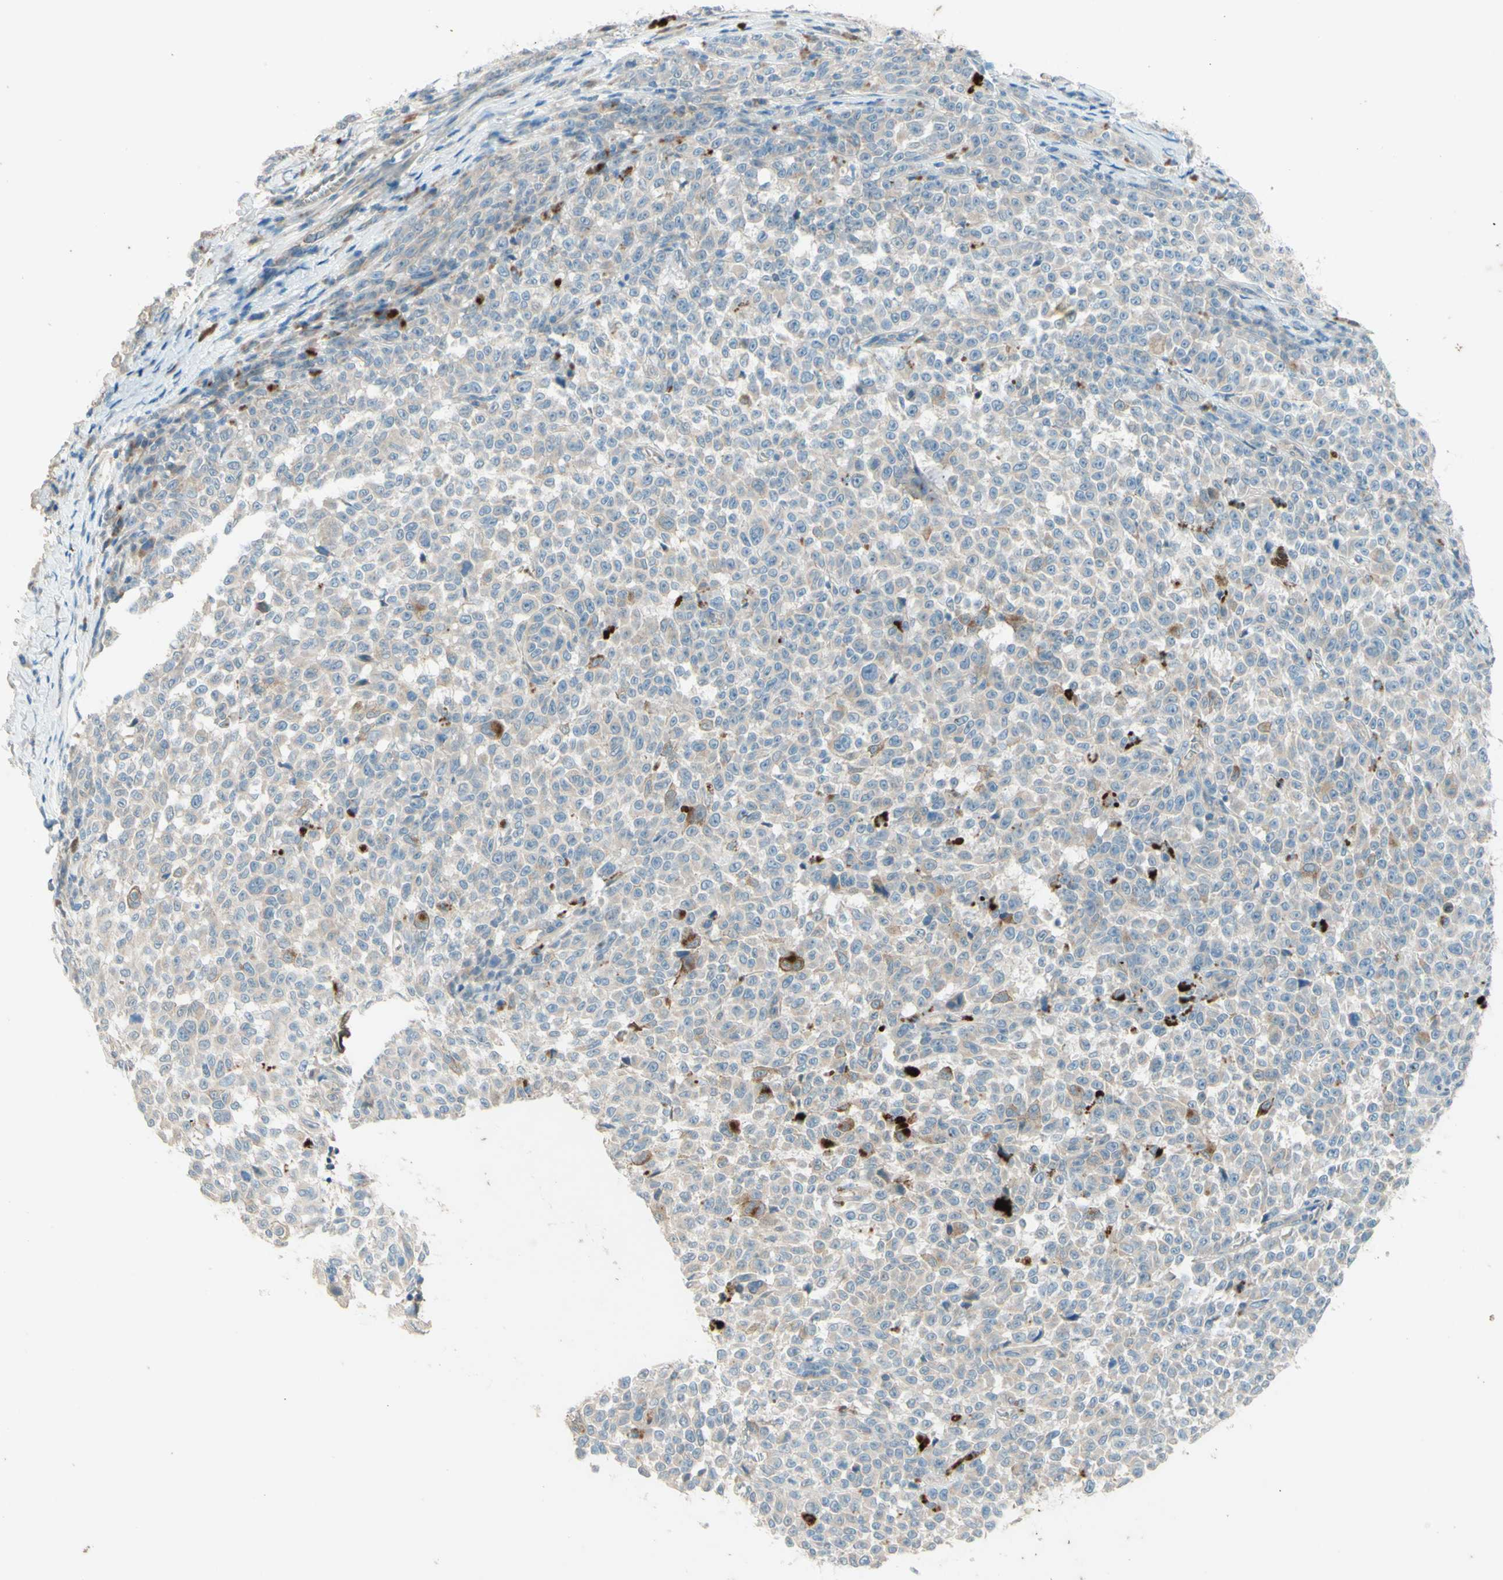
{"staining": {"intensity": "negative", "quantity": "none", "location": "none"}, "tissue": "melanoma", "cell_type": "Tumor cells", "image_type": "cancer", "snomed": [{"axis": "morphology", "description": "Malignant melanoma, NOS"}, {"axis": "topography", "description": "Skin"}], "caption": "The micrograph displays no staining of tumor cells in melanoma.", "gene": "IL2", "patient": {"sex": "female", "age": 82}}